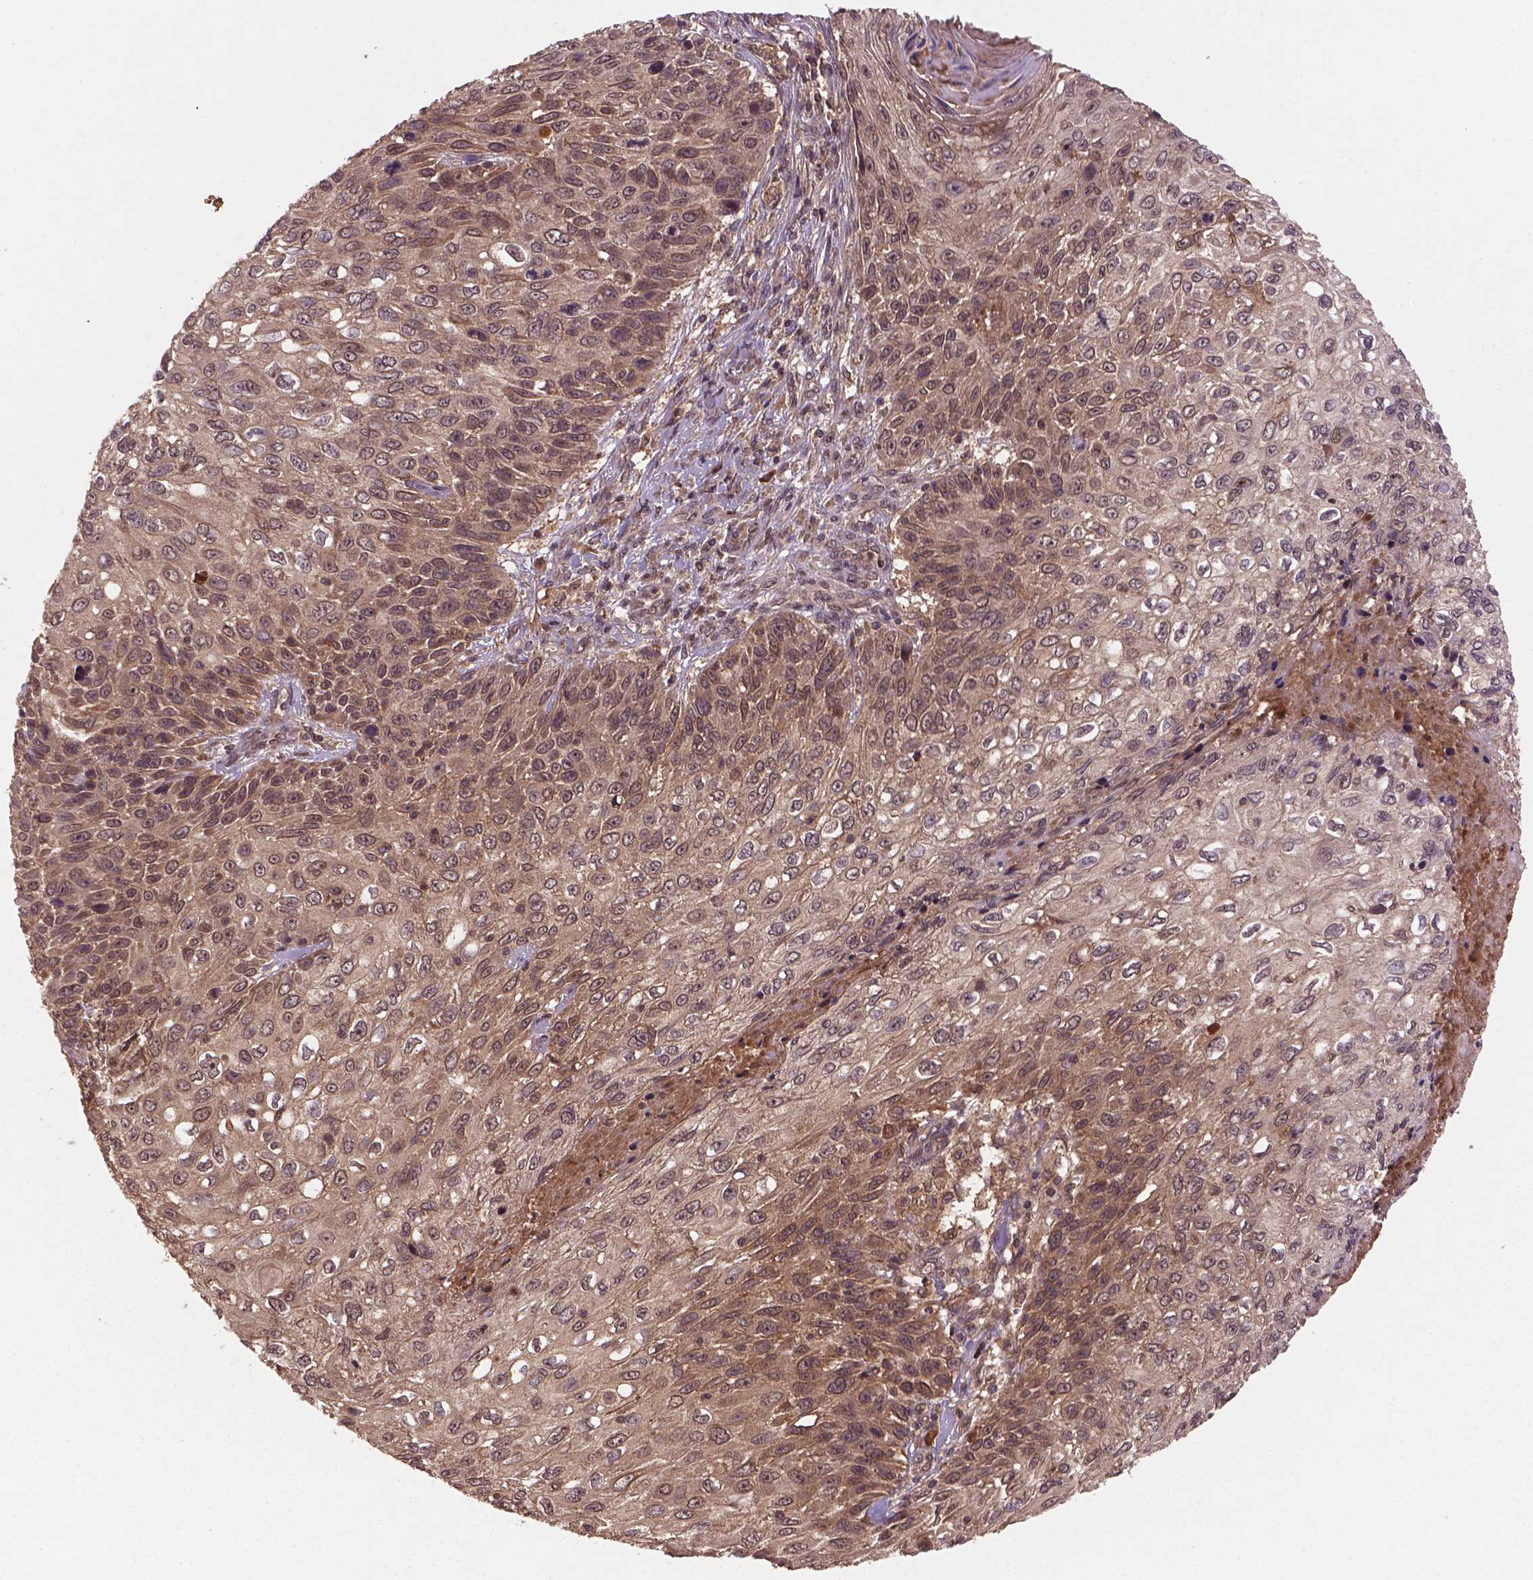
{"staining": {"intensity": "moderate", "quantity": ">75%", "location": "cytoplasmic/membranous,nuclear"}, "tissue": "skin cancer", "cell_type": "Tumor cells", "image_type": "cancer", "snomed": [{"axis": "morphology", "description": "Squamous cell carcinoma, NOS"}, {"axis": "topography", "description": "Skin"}], "caption": "Immunohistochemical staining of human skin cancer shows medium levels of moderate cytoplasmic/membranous and nuclear positivity in approximately >75% of tumor cells.", "gene": "NIPAL2", "patient": {"sex": "male", "age": 92}}